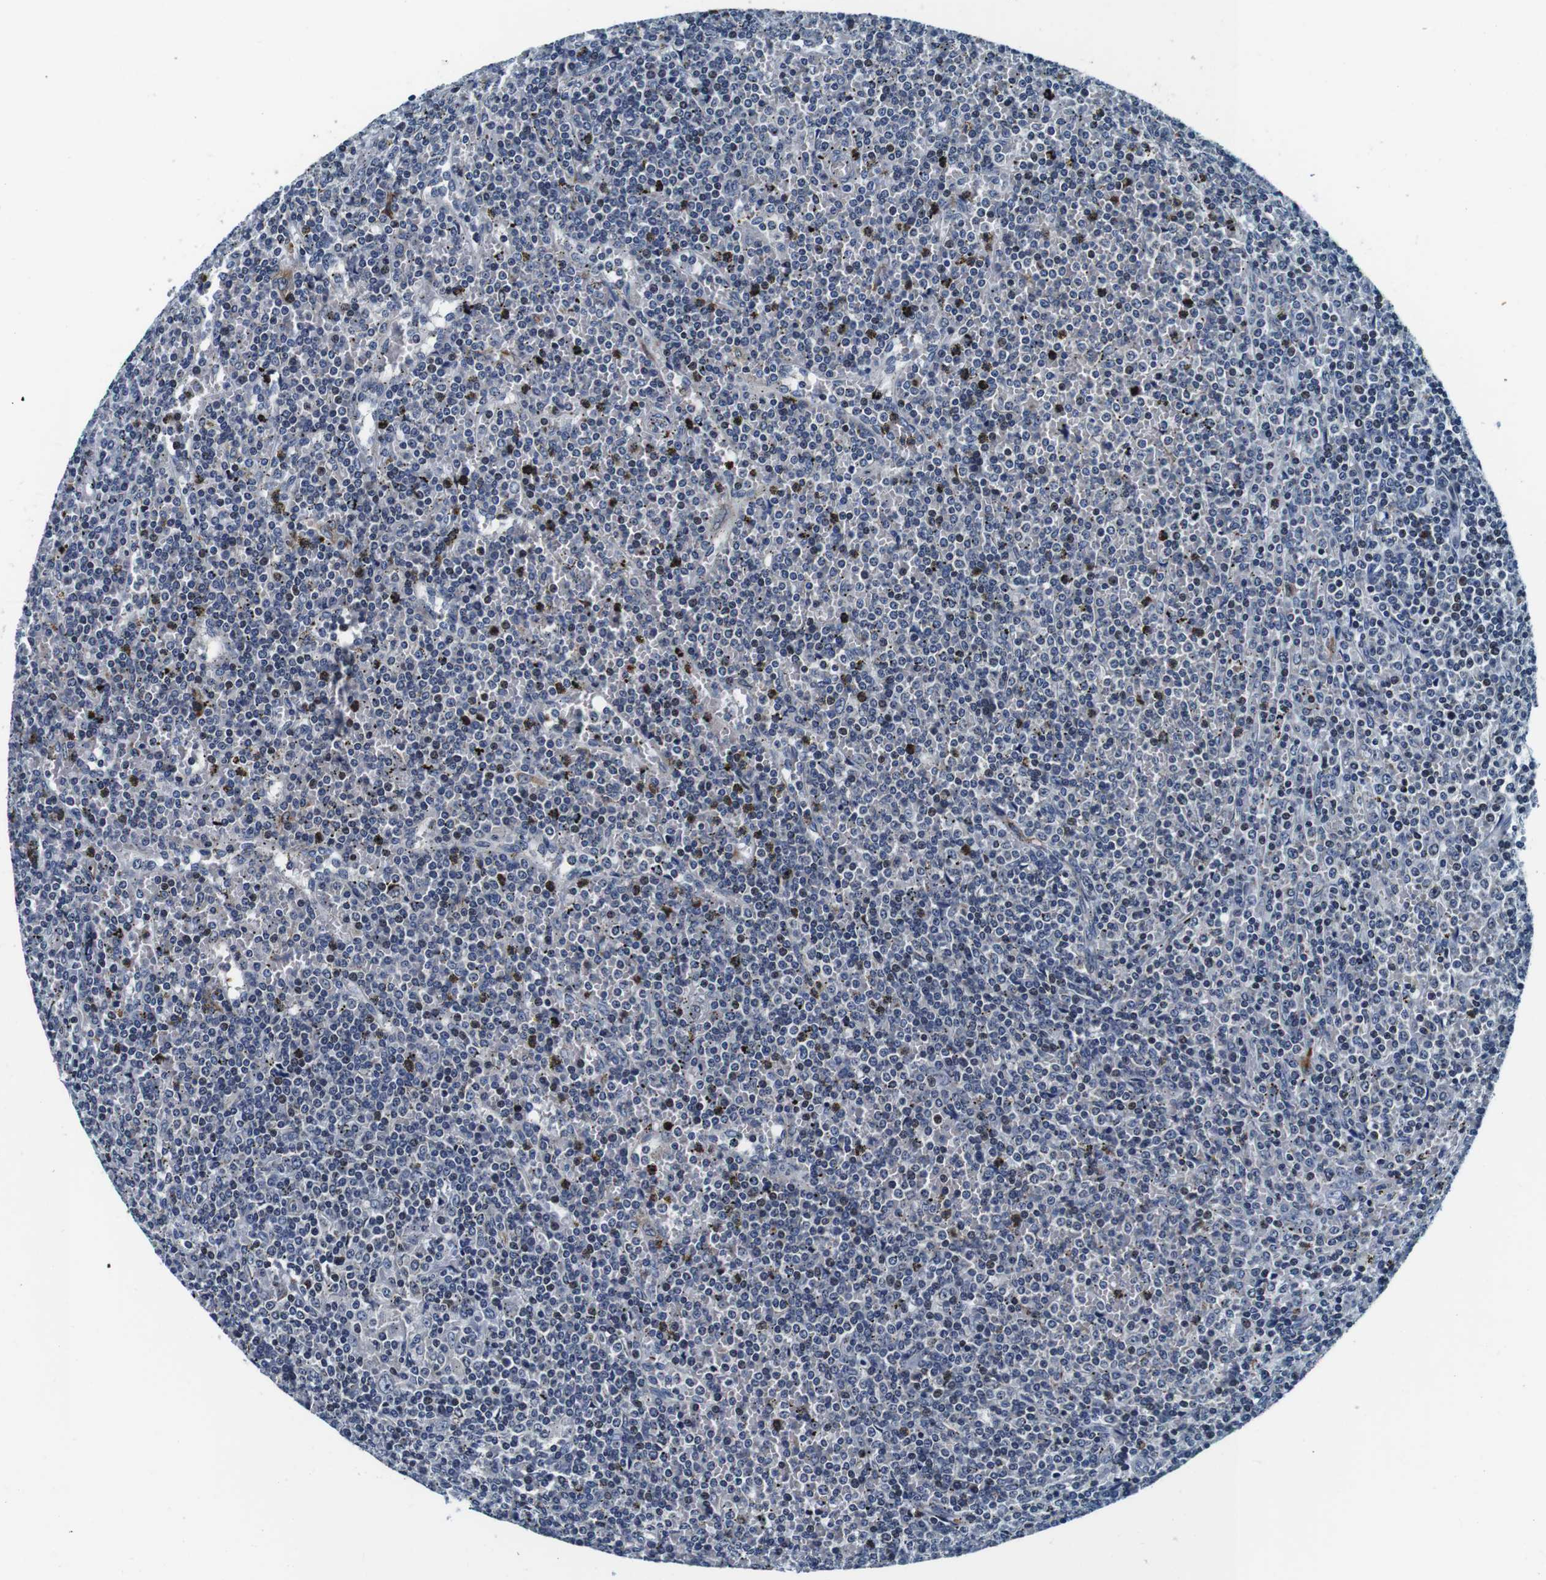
{"staining": {"intensity": "negative", "quantity": "none", "location": "none"}, "tissue": "lymphoma", "cell_type": "Tumor cells", "image_type": "cancer", "snomed": [{"axis": "morphology", "description": "Malignant lymphoma, non-Hodgkin's type, Low grade"}, {"axis": "topography", "description": "Spleen"}], "caption": "A histopathology image of human lymphoma is negative for staining in tumor cells.", "gene": "FAR2", "patient": {"sex": "female", "age": 19}}